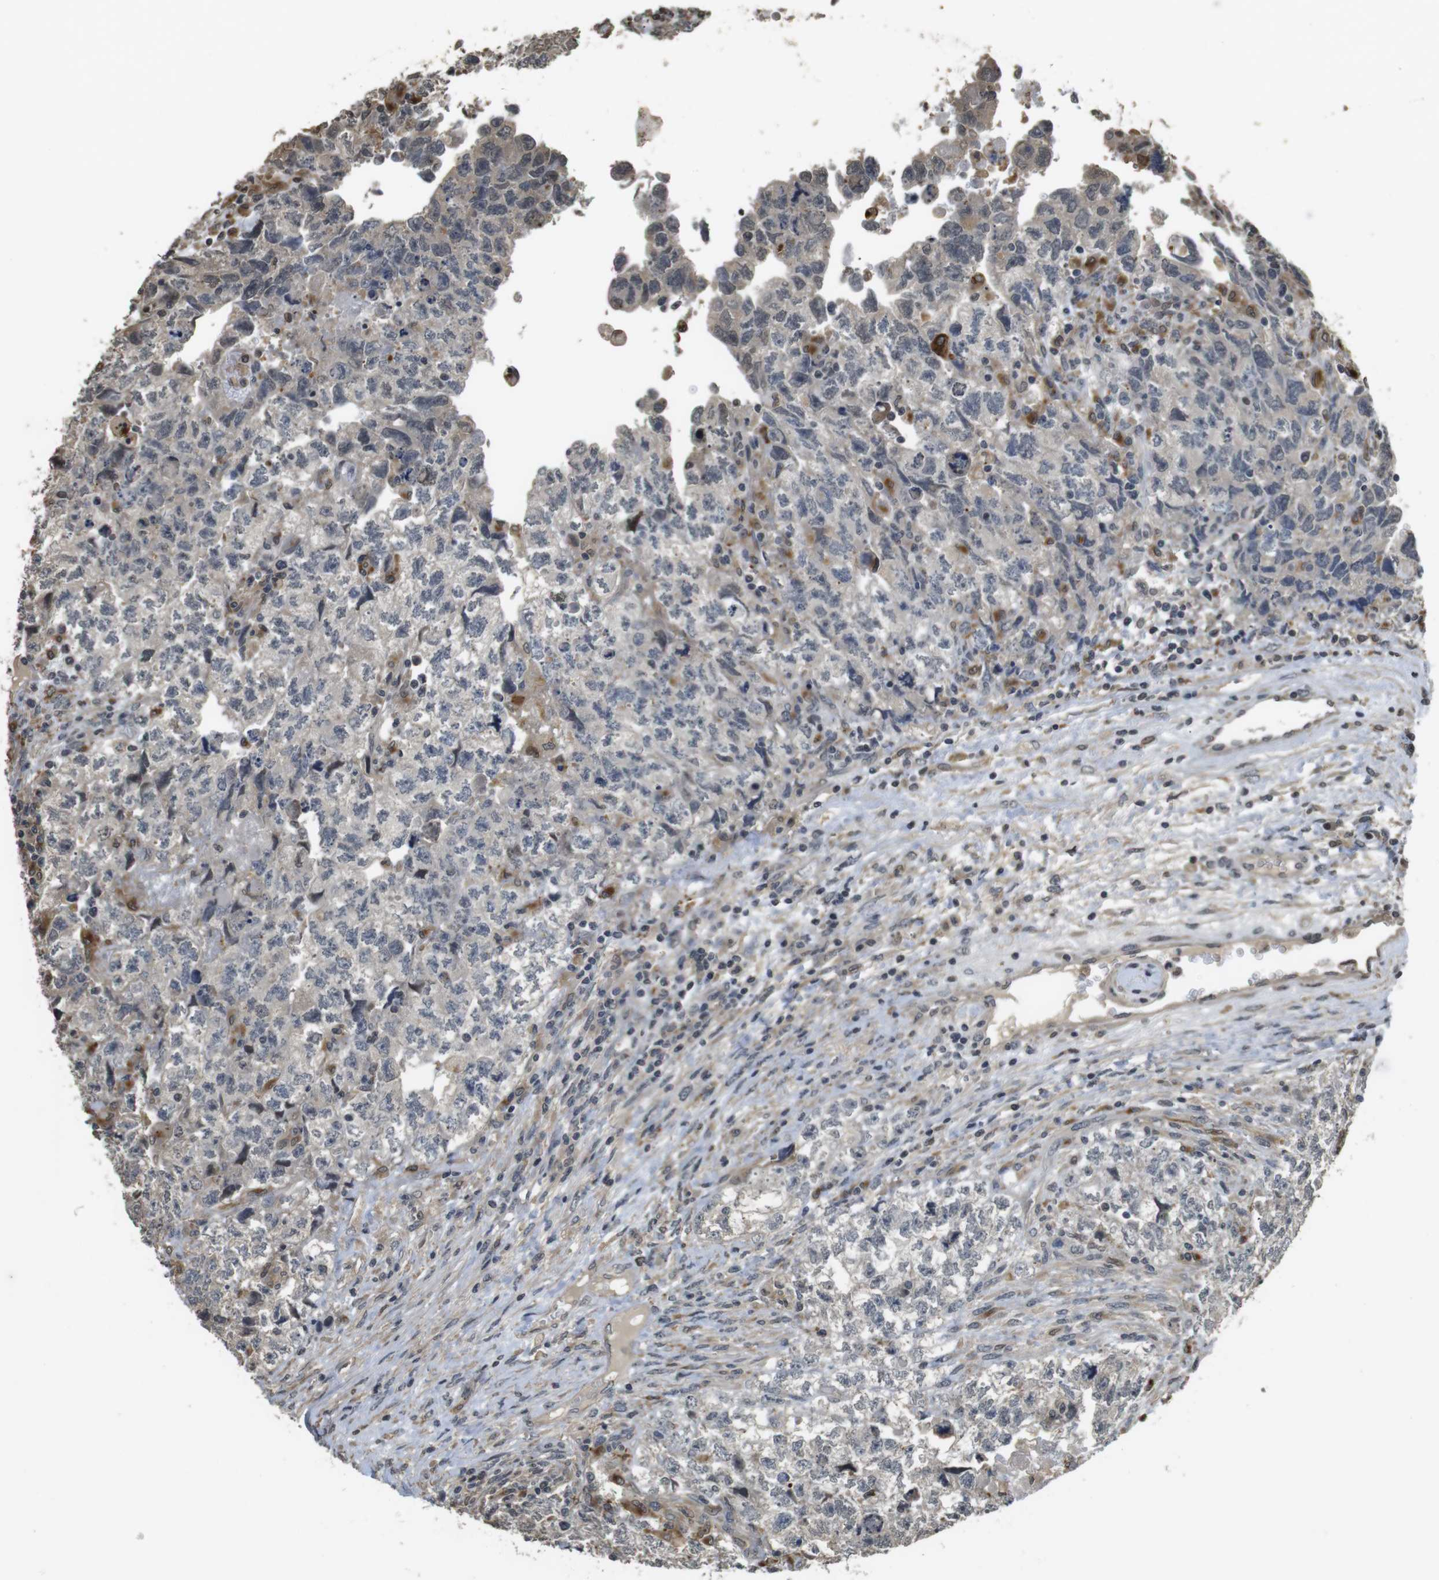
{"staining": {"intensity": "weak", "quantity": "<25%", "location": "cytoplasmic/membranous"}, "tissue": "testis cancer", "cell_type": "Tumor cells", "image_type": "cancer", "snomed": [{"axis": "morphology", "description": "Carcinoma, Embryonal, NOS"}, {"axis": "topography", "description": "Testis"}], "caption": "This micrograph is of testis cancer stained with immunohistochemistry (IHC) to label a protein in brown with the nuclei are counter-stained blue. There is no expression in tumor cells.", "gene": "FZD10", "patient": {"sex": "male", "age": 36}}